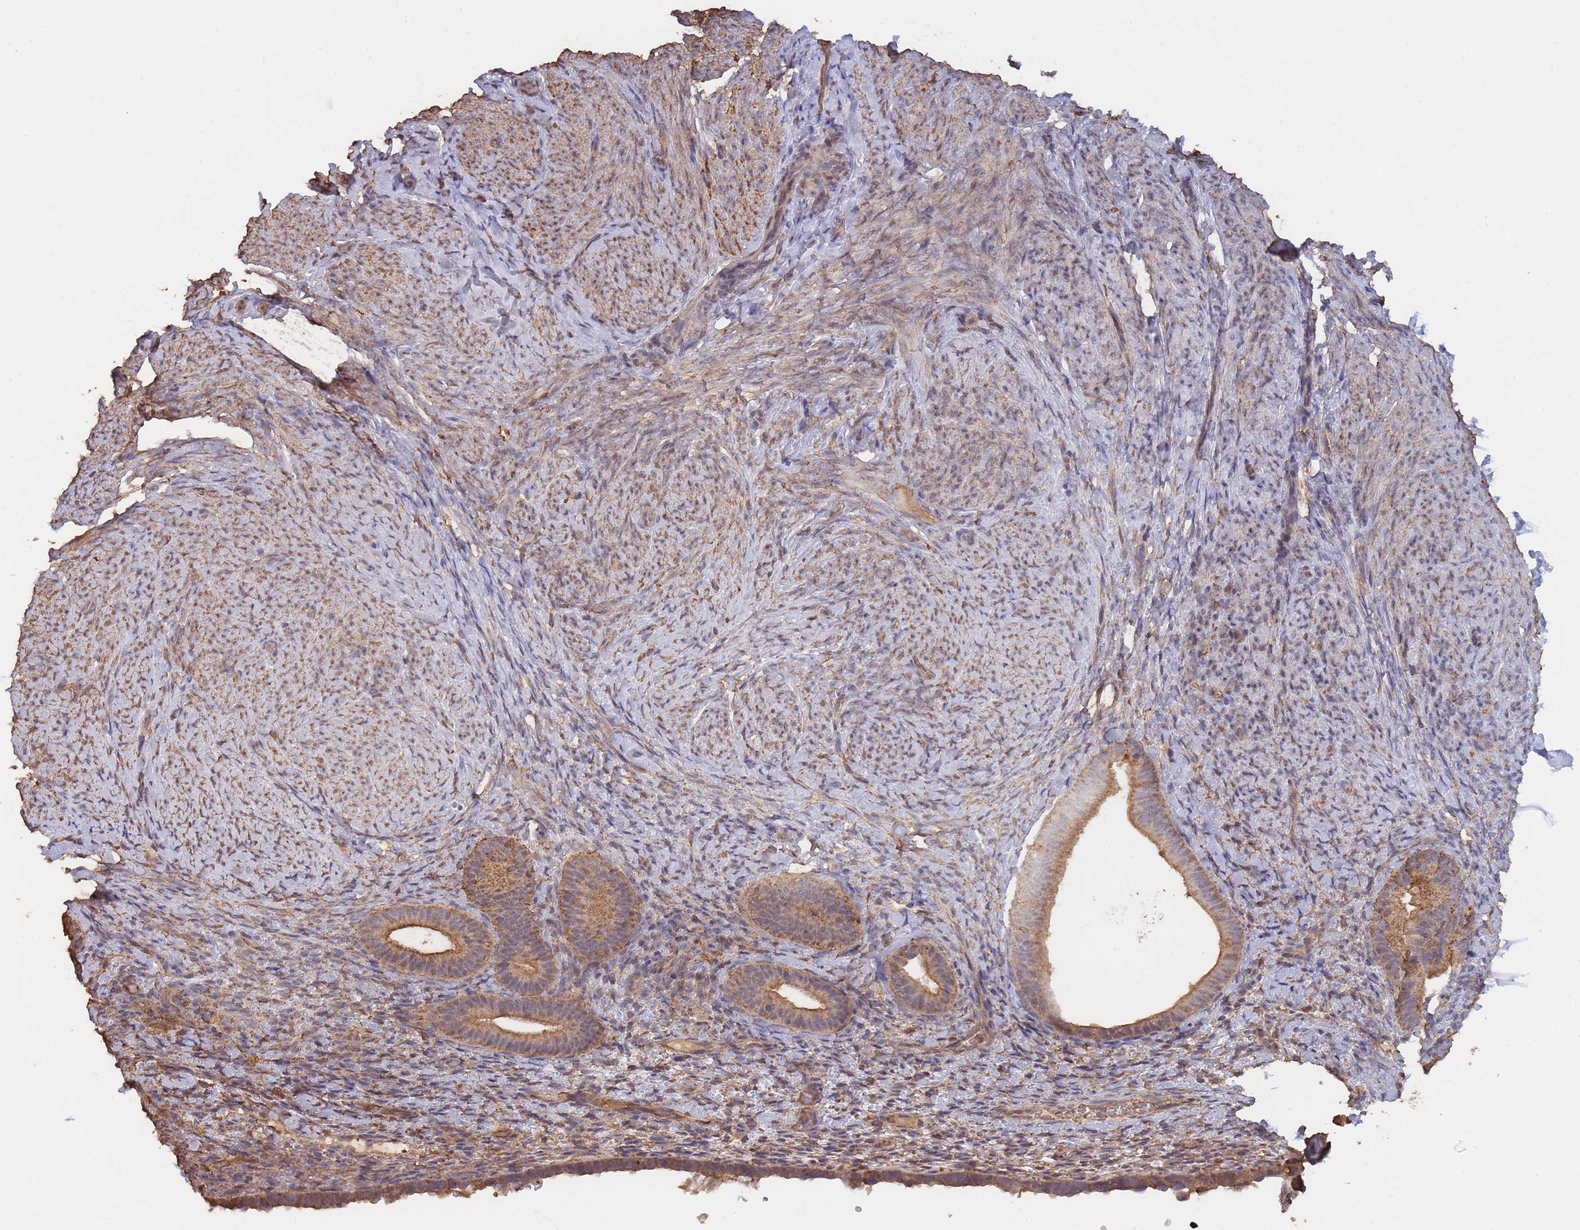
{"staining": {"intensity": "moderate", "quantity": ">75%", "location": "cytoplasmic/membranous"}, "tissue": "endometrium", "cell_type": "Cells in endometrial stroma", "image_type": "normal", "snomed": [{"axis": "morphology", "description": "Normal tissue, NOS"}, {"axis": "topography", "description": "Endometrium"}], "caption": "There is medium levels of moderate cytoplasmic/membranous expression in cells in endometrial stroma of normal endometrium, as demonstrated by immunohistochemical staining (brown color).", "gene": "METRN", "patient": {"sex": "female", "age": 65}}